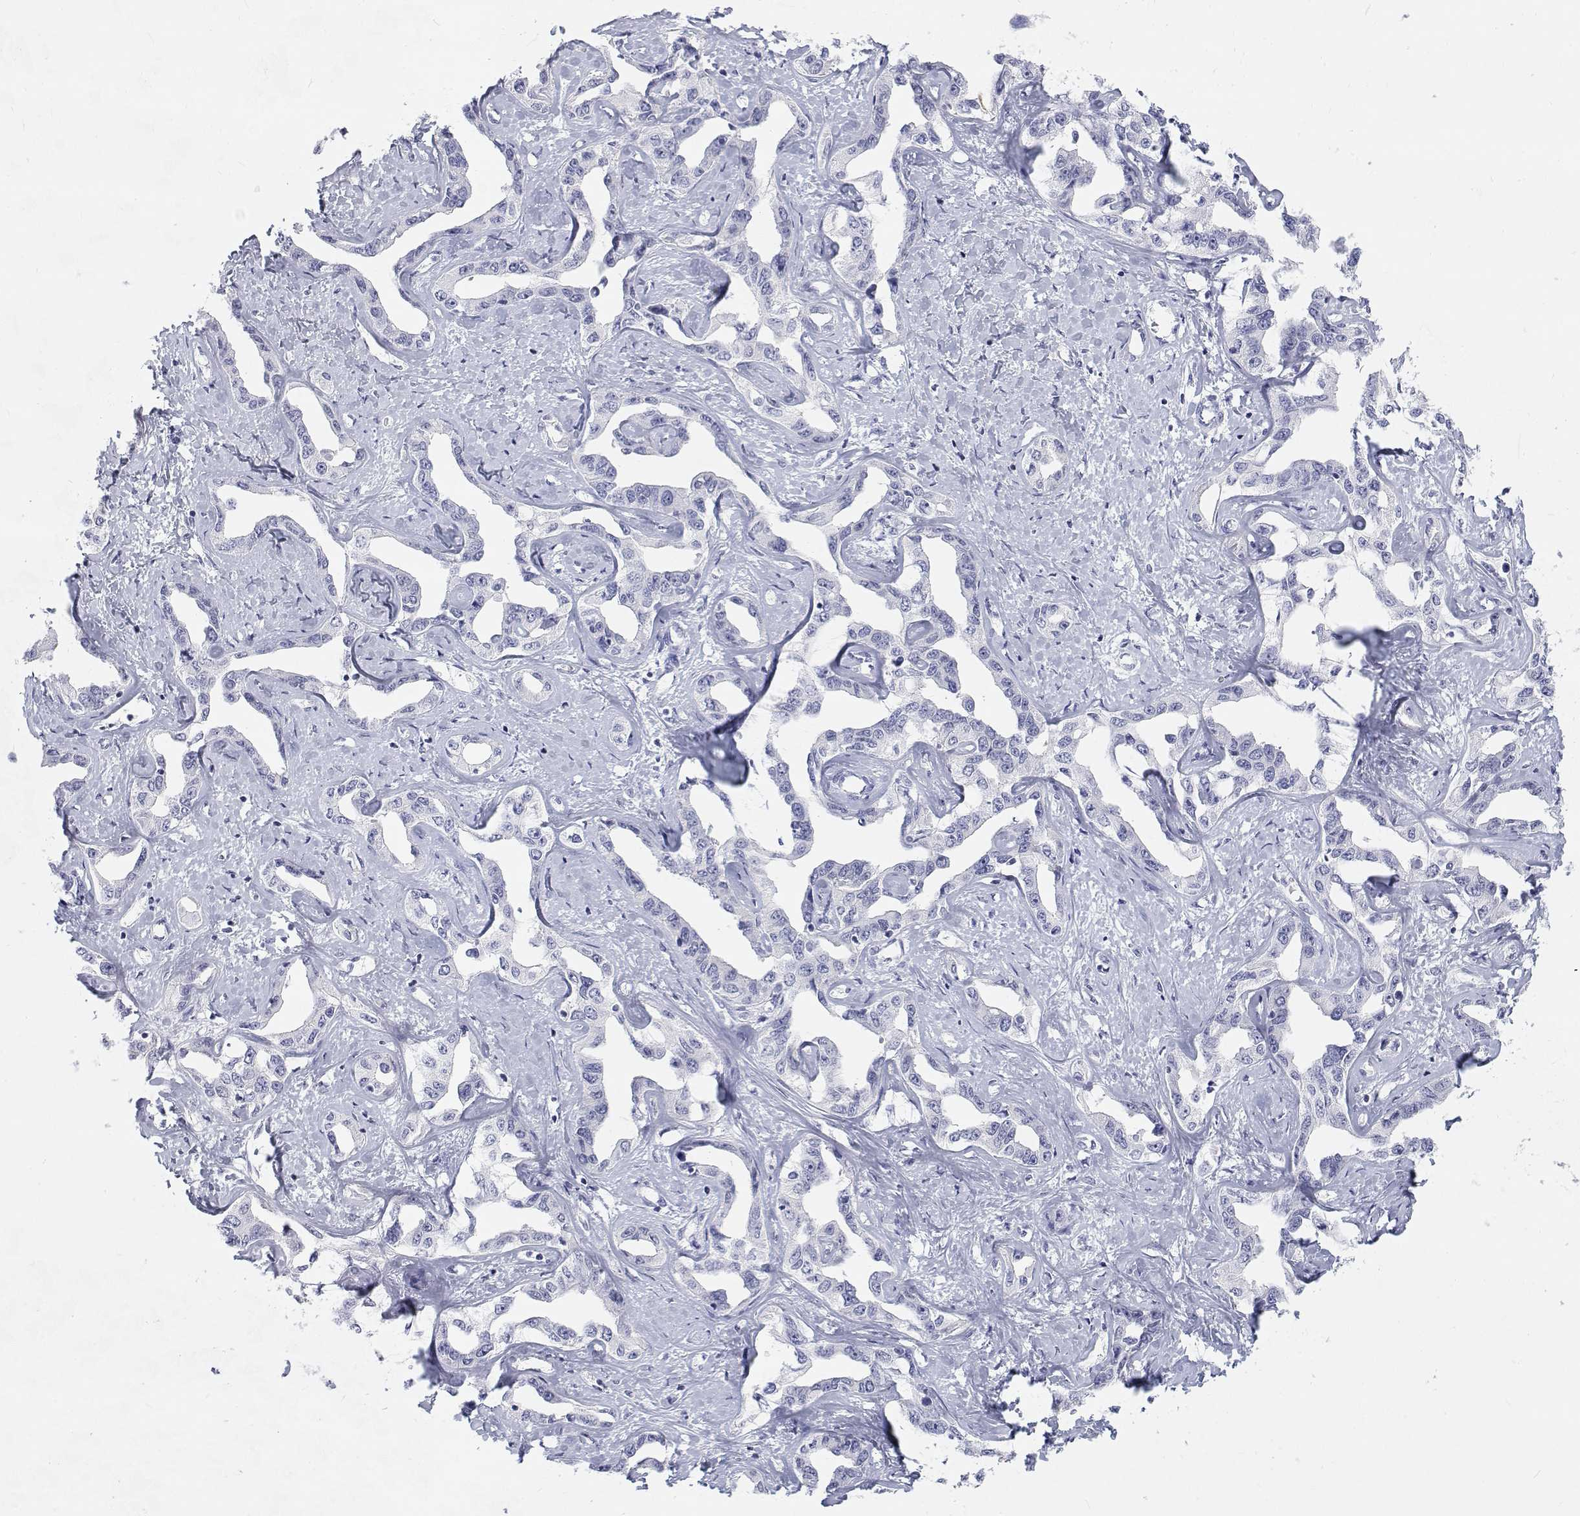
{"staining": {"intensity": "negative", "quantity": "none", "location": "none"}, "tissue": "liver cancer", "cell_type": "Tumor cells", "image_type": "cancer", "snomed": [{"axis": "morphology", "description": "Cholangiocarcinoma"}, {"axis": "topography", "description": "Liver"}], "caption": "Immunohistochemical staining of liver cholangiocarcinoma exhibits no significant expression in tumor cells.", "gene": "NCR2", "patient": {"sex": "male", "age": 59}}